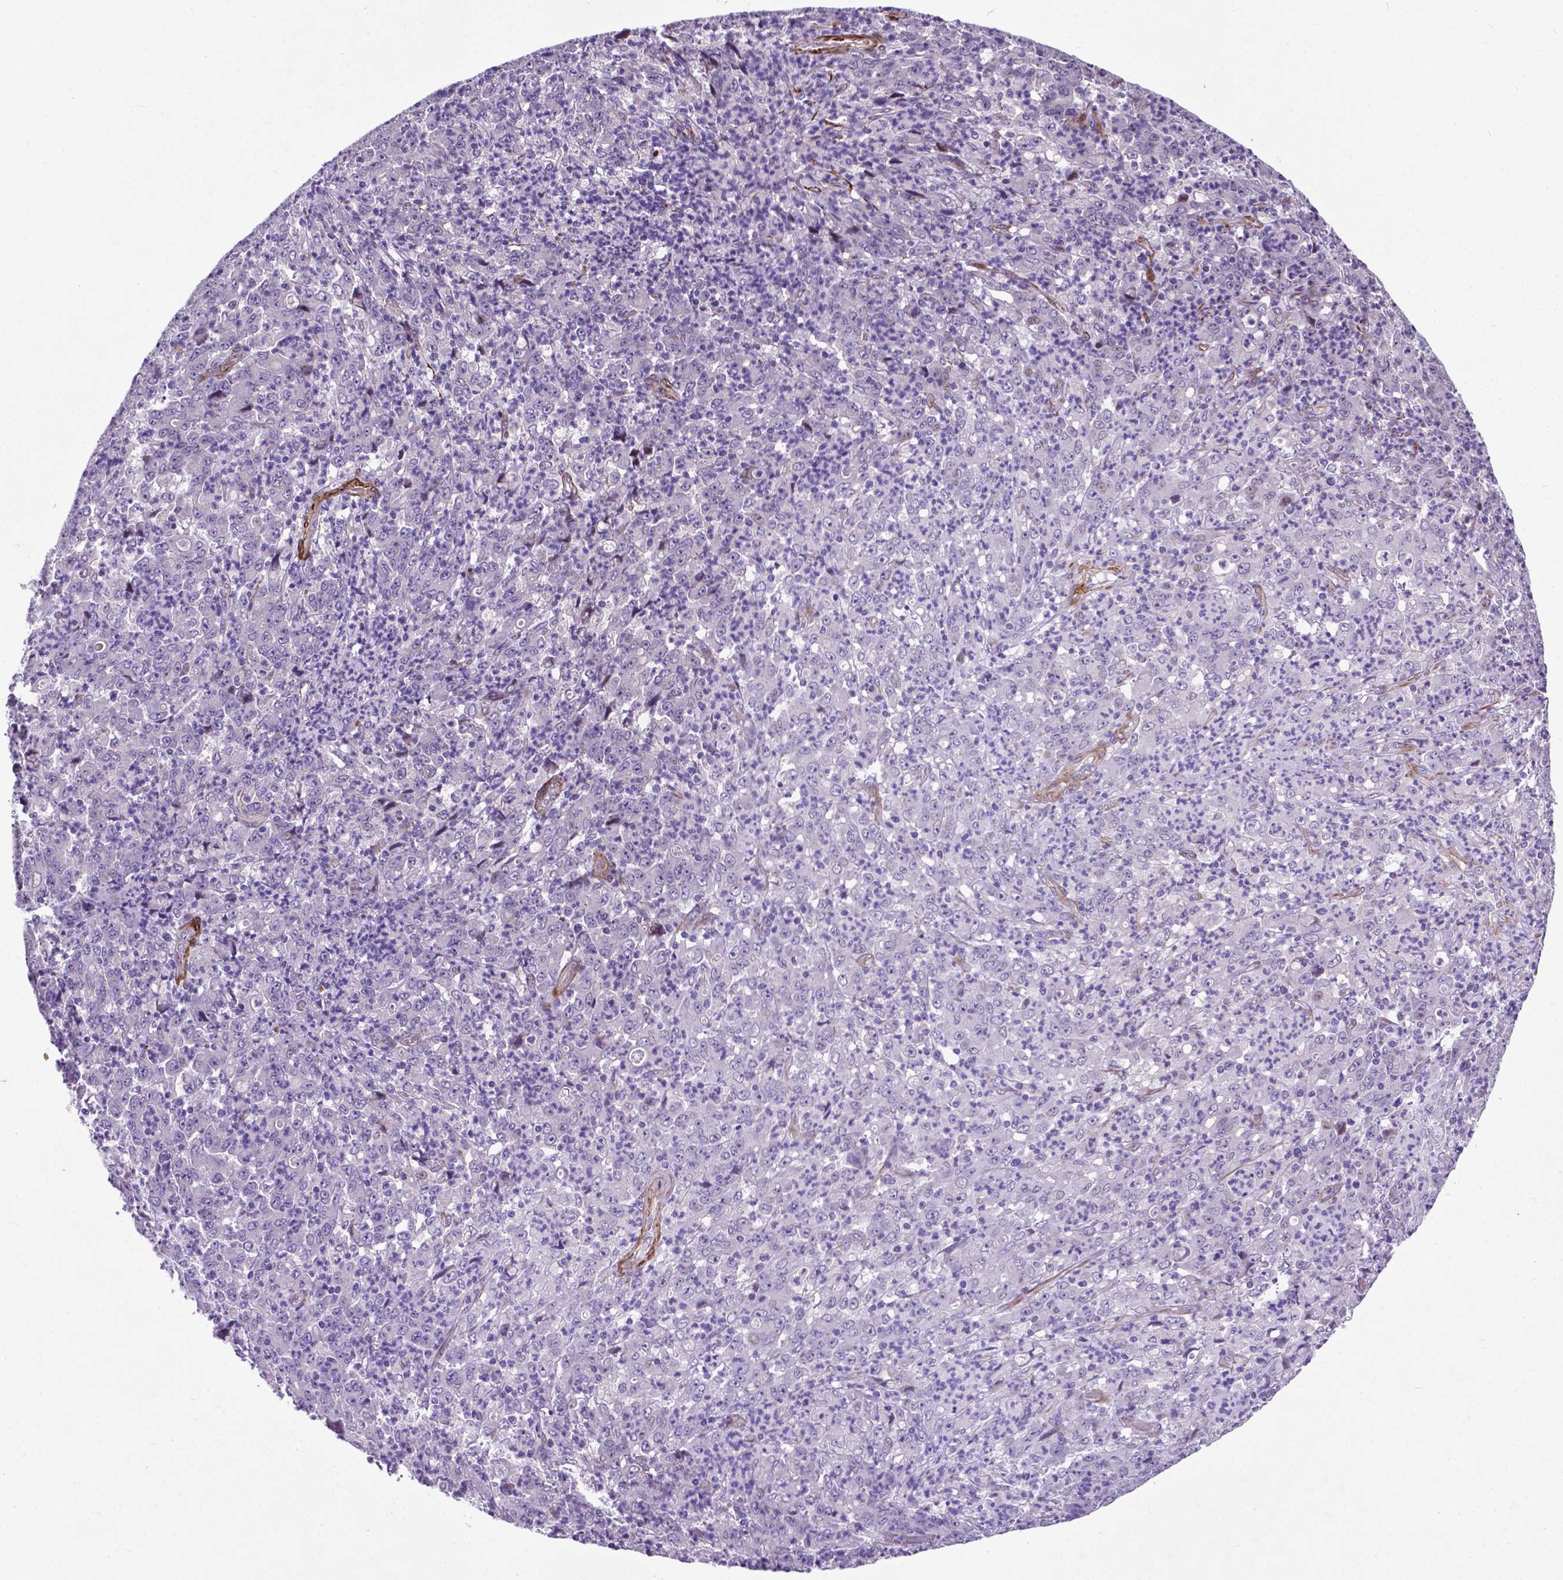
{"staining": {"intensity": "negative", "quantity": "none", "location": "none"}, "tissue": "stomach cancer", "cell_type": "Tumor cells", "image_type": "cancer", "snomed": [{"axis": "morphology", "description": "Adenocarcinoma, NOS"}, {"axis": "topography", "description": "Stomach, lower"}], "caption": "The image exhibits no staining of tumor cells in stomach adenocarcinoma.", "gene": "PFKFB4", "patient": {"sex": "female", "age": 71}}